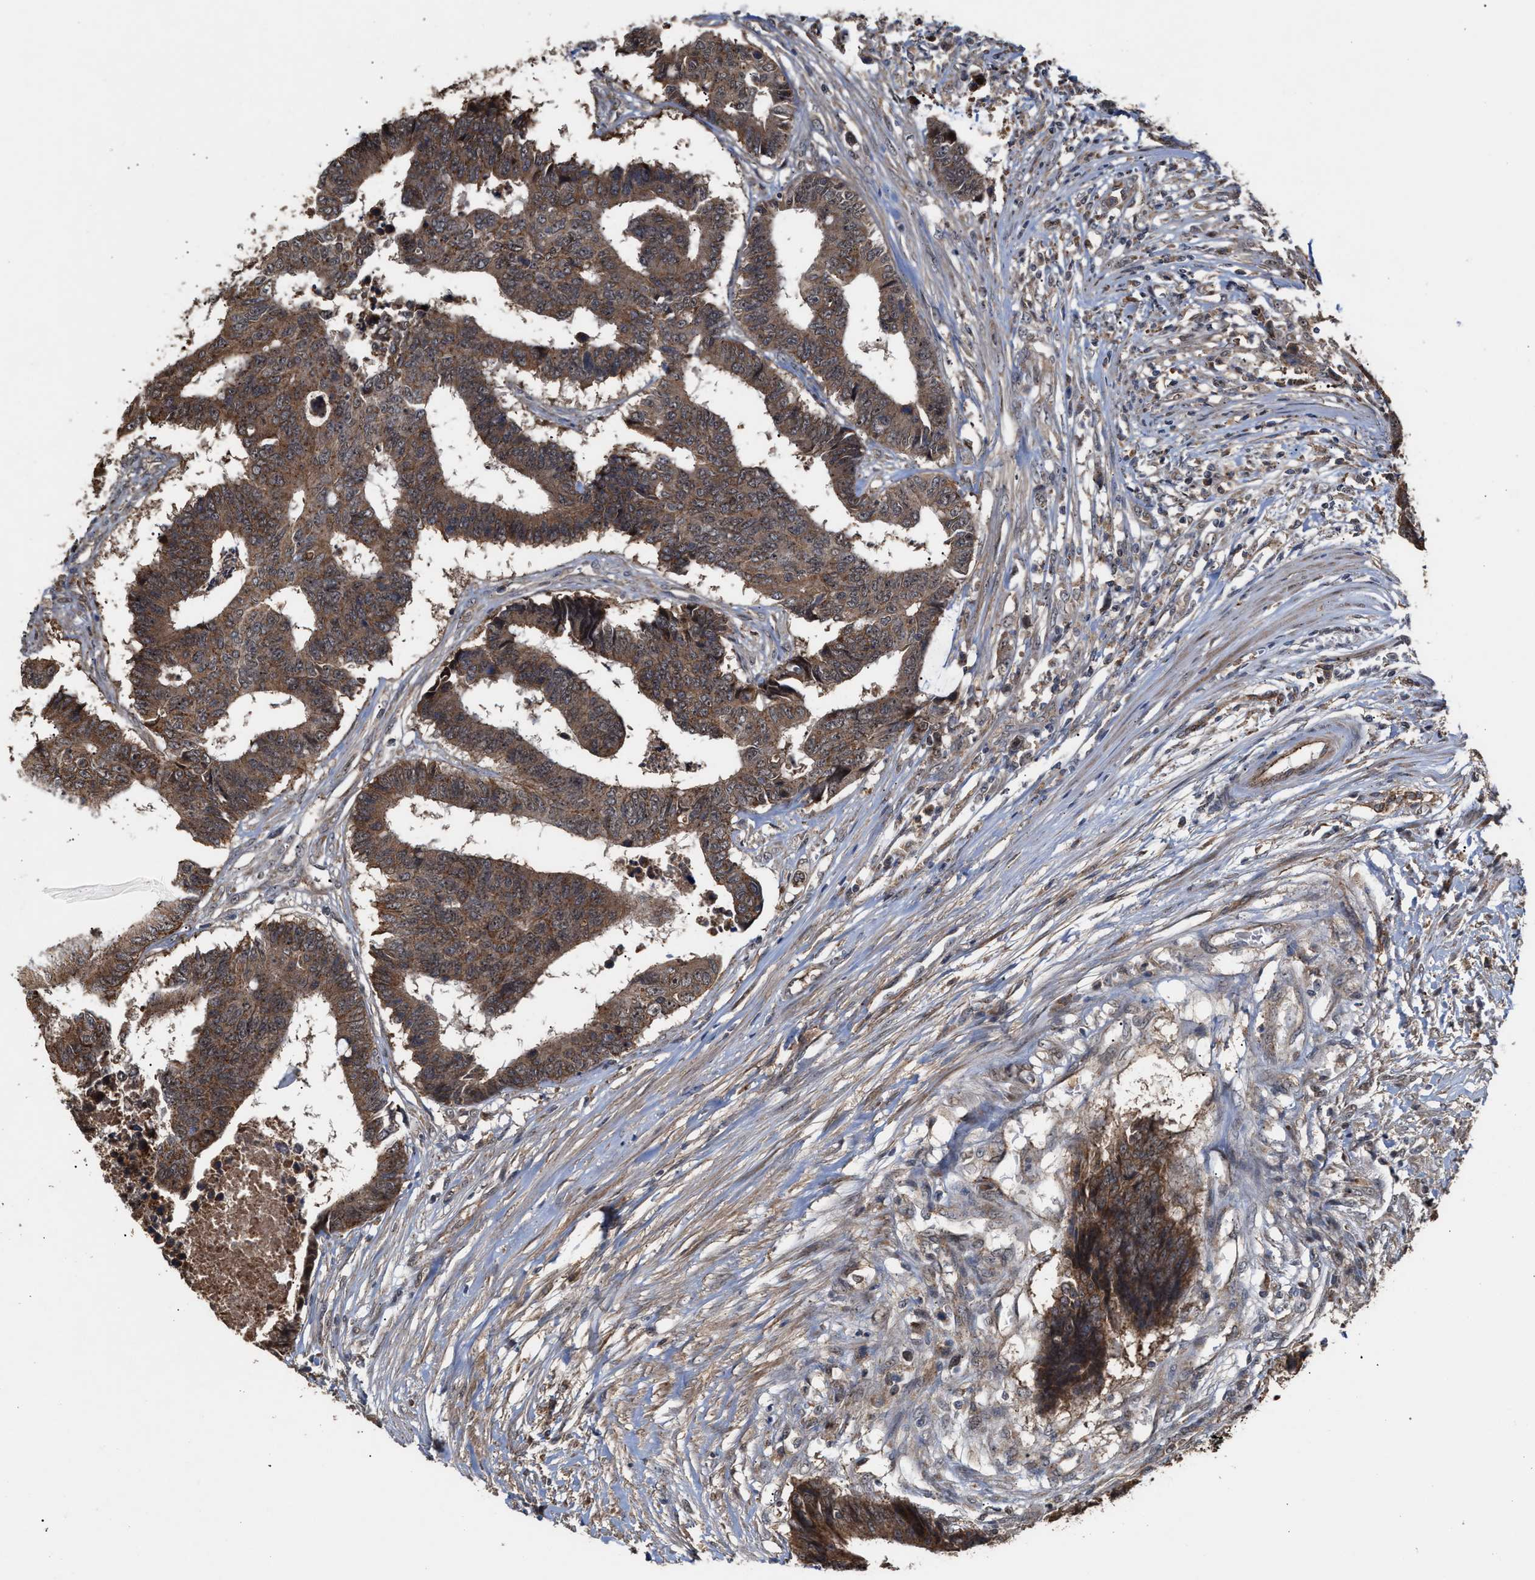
{"staining": {"intensity": "strong", "quantity": ">75%", "location": "cytoplasmic/membranous,nuclear"}, "tissue": "colorectal cancer", "cell_type": "Tumor cells", "image_type": "cancer", "snomed": [{"axis": "morphology", "description": "Adenocarcinoma, NOS"}, {"axis": "topography", "description": "Rectum"}], "caption": "Immunohistochemistry of human colorectal adenocarcinoma demonstrates high levels of strong cytoplasmic/membranous and nuclear positivity in about >75% of tumor cells.", "gene": "EXOSC2", "patient": {"sex": "male", "age": 84}}